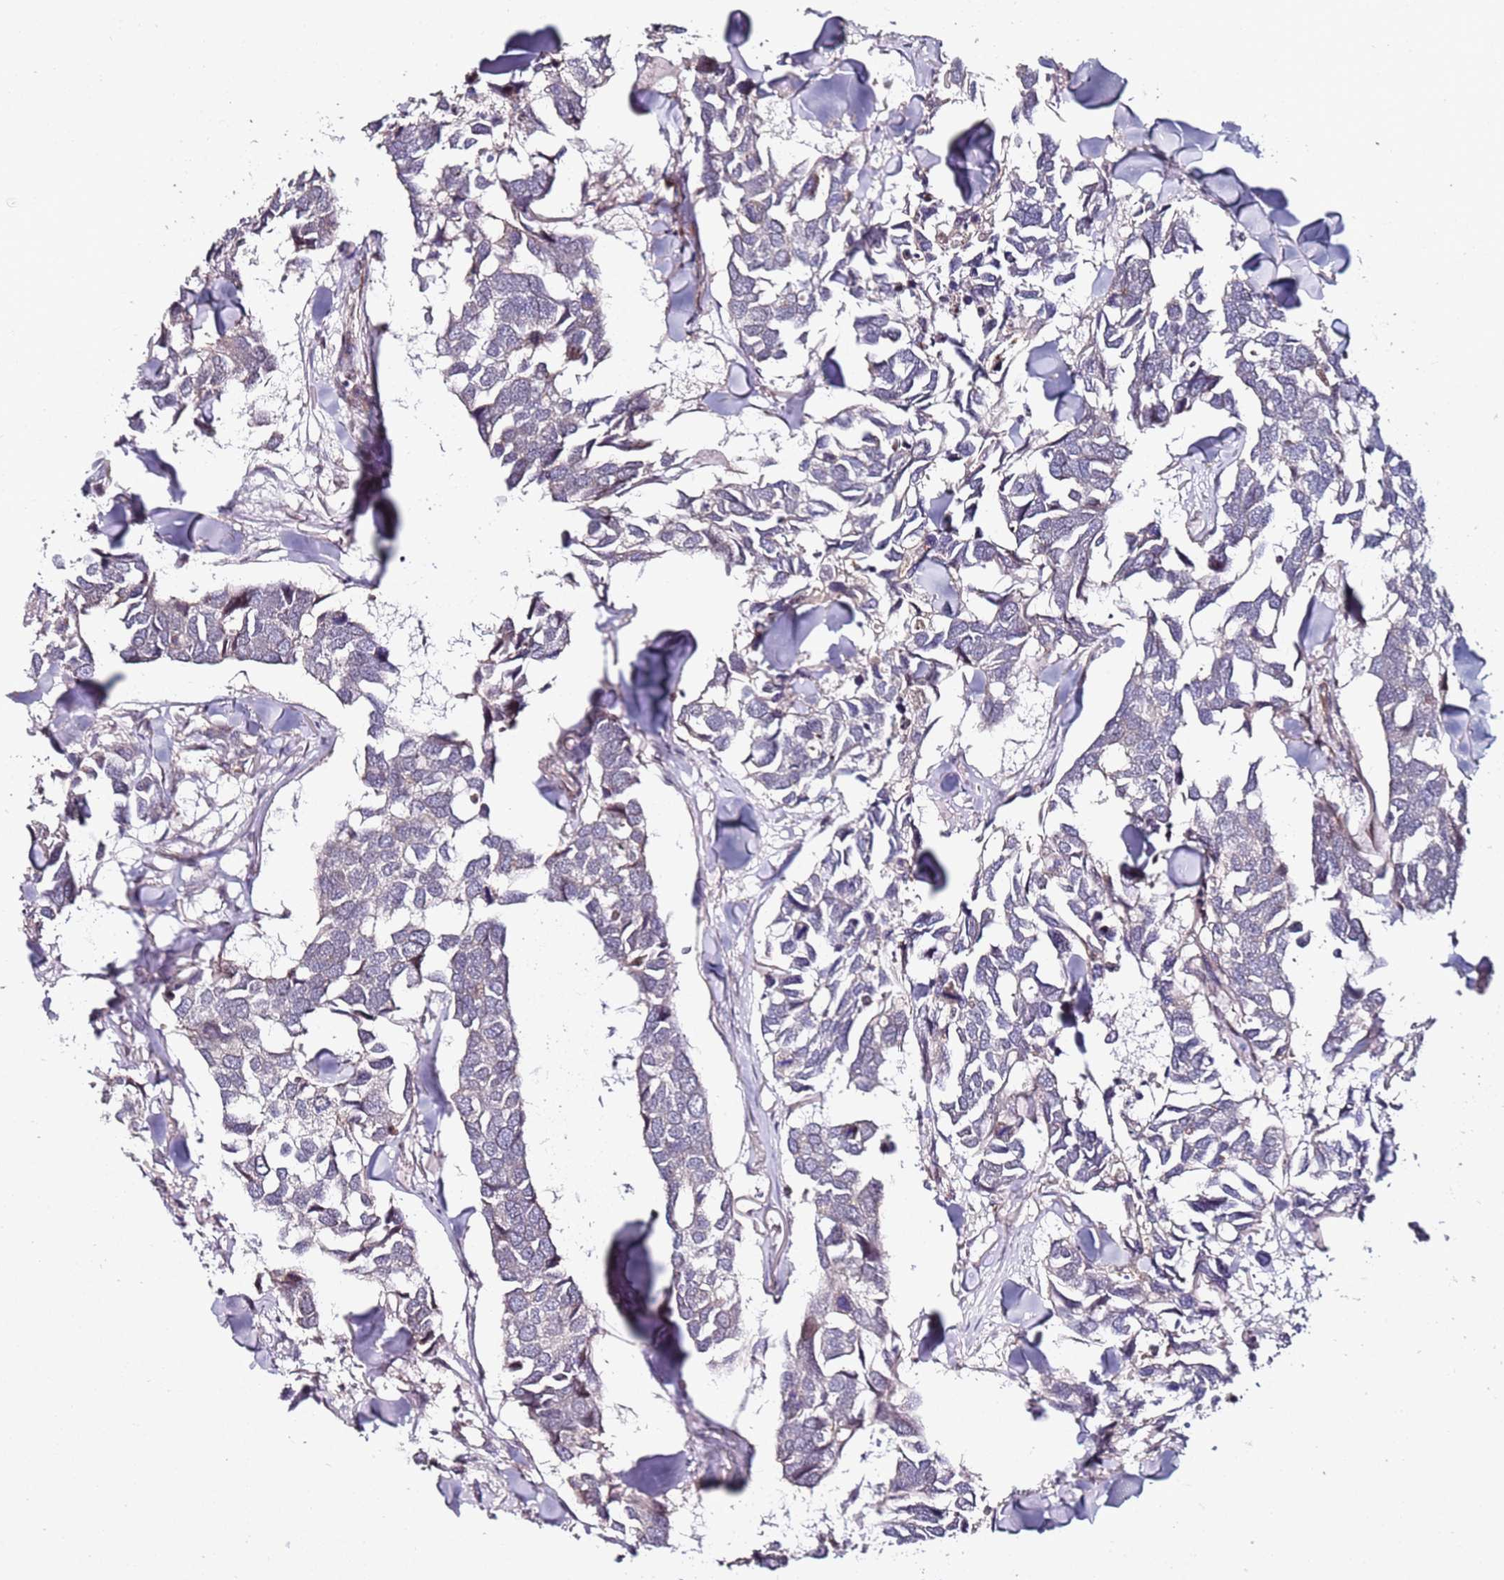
{"staining": {"intensity": "negative", "quantity": "none", "location": "none"}, "tissue": "breast cancer", "cell_type": "Tumor cells", "image_type": "cancer", "snomed": [{"axis": "morphology", "description": "Duct carcinoma"}, {"axis": "topography", "description": "Breast"}], "caption": "DAB immunohistochemical staining of breast cancer (intraductal carcinoma) reveals no significant expression in tumor cells.", "gene": "DUSP28", "patient": {"sex": "female", "age": 83}}